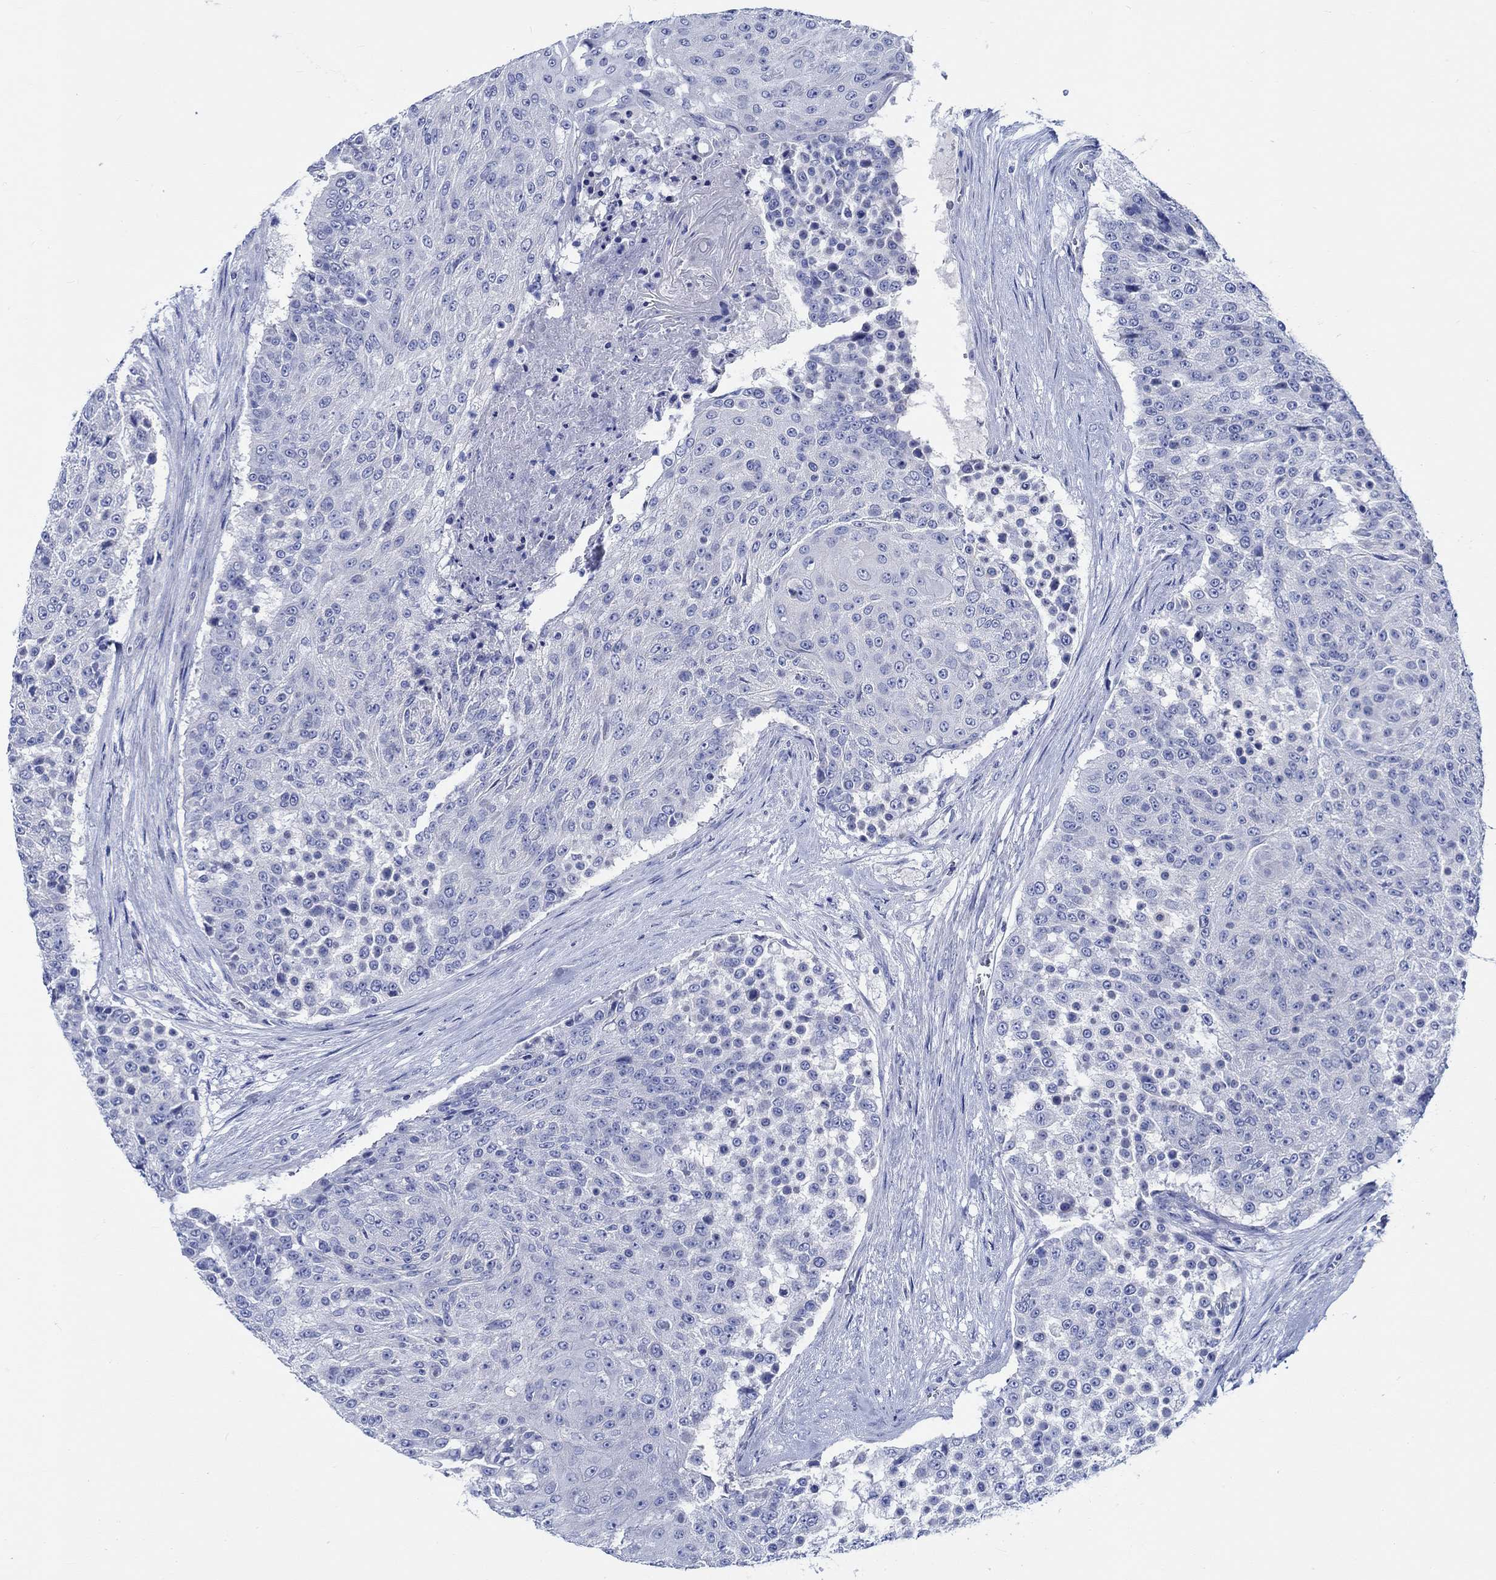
{"staining": {"intensity": "negative", "quantity": "none", "location": "none"}, "tissue": "urothelial cancer", "cell_type": "Tumor cells", "image_type": "cancer", "snomed": [{"axis": "morphology", "description": "Urothelial carcinoma, High grade"}, {"axis": "topography", "description": "Urinary bladder"}], "caption": "An immunohistochemistry (IHC) histopathology image of high-grade urothelial carcinoma is shown. There is no staining in tumor cells of high-grade urothelial carcinoma.", "gene": "PTPRN2", "patient": {"sex": "female", "age": 63}}